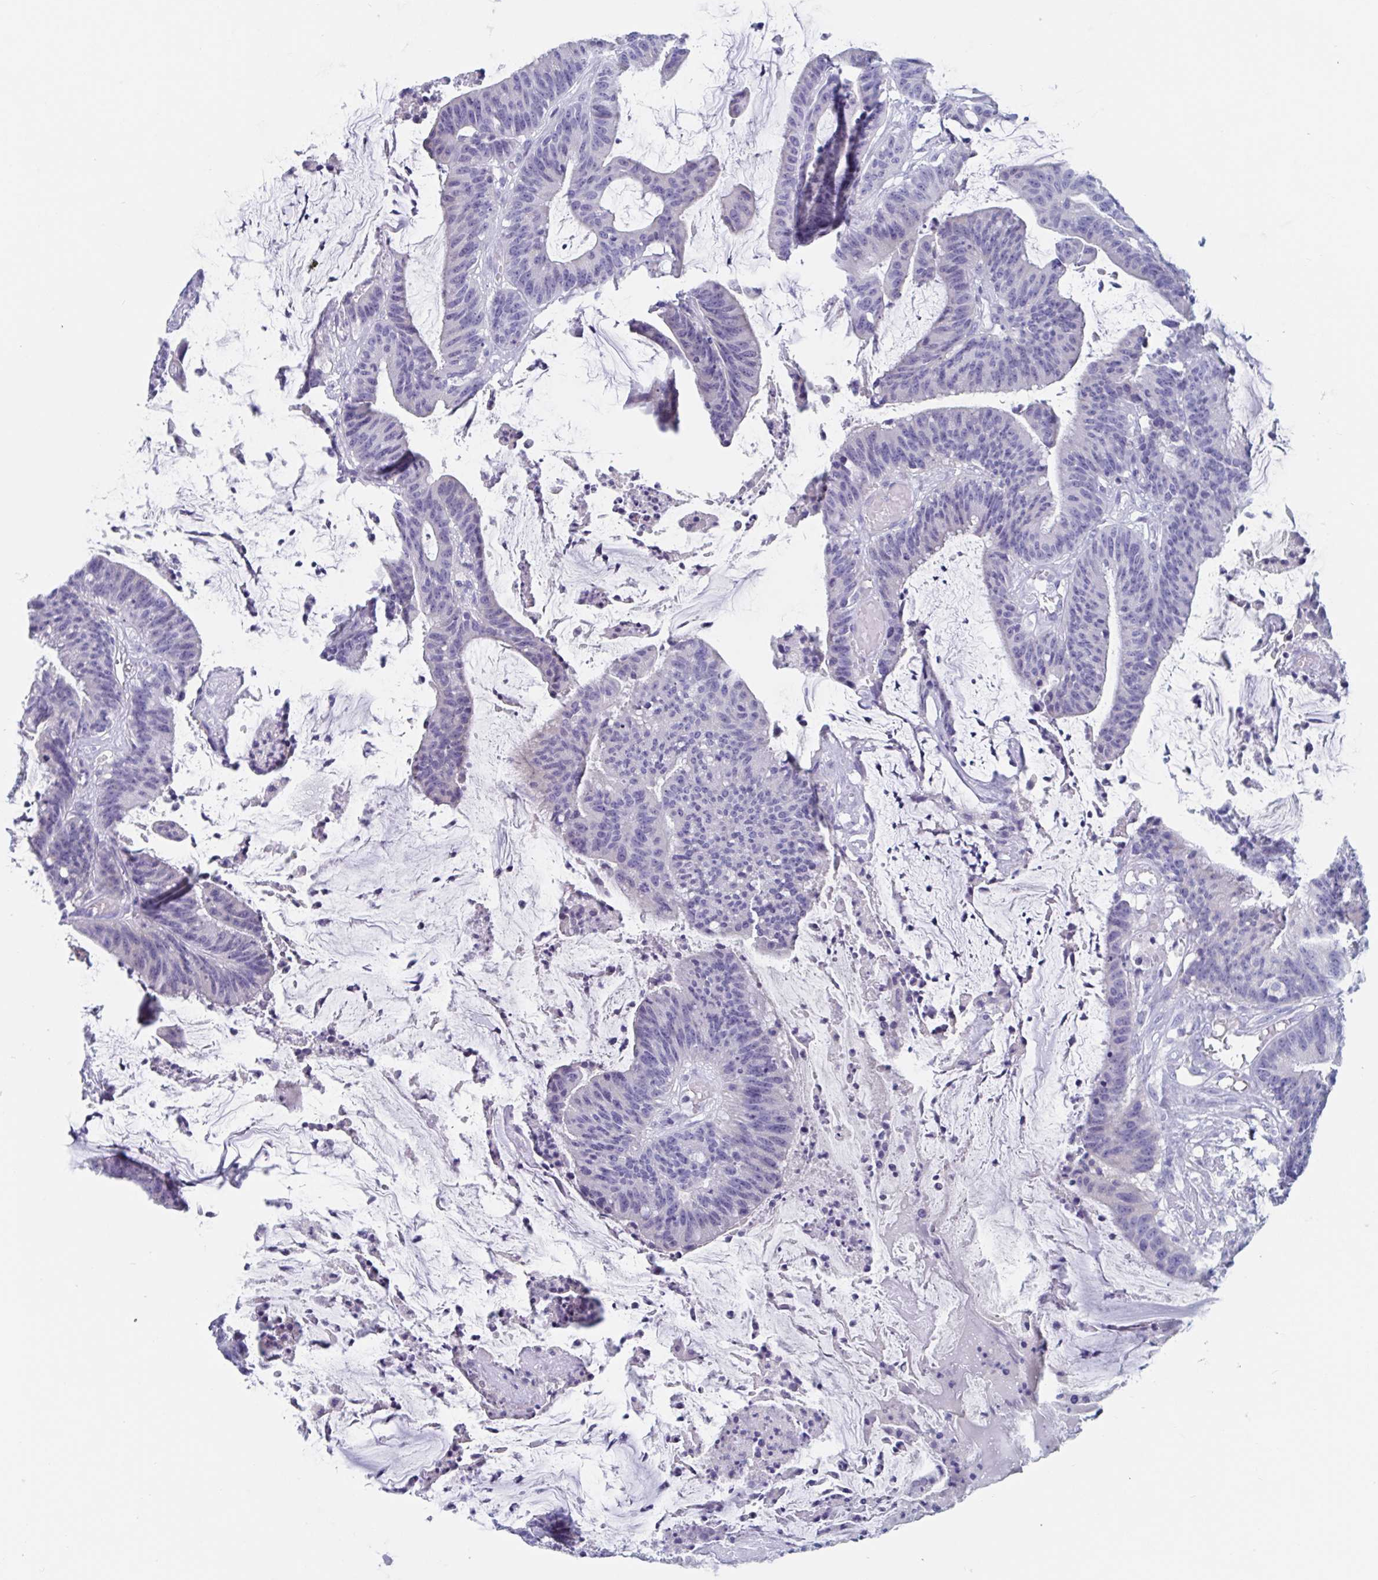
{"staining": {"intensity": "negative", "quantity": "none", "location": "none"}, "tissue": "colorectal cancer", "cell_type": "Tumor cells", "image_type": "cancer", "snomed": [{"axis": "morphology", "description": "Adenocarcinoma, NOS"}, {"axis": "topography", "description": "Colon"}], "caption": "Protein analysis of adenocarcinoma (colorectal) shows no significant expression in tumor cells.", "gene": "DPEP3", "patient": {"sex": "female", "age": 78}}